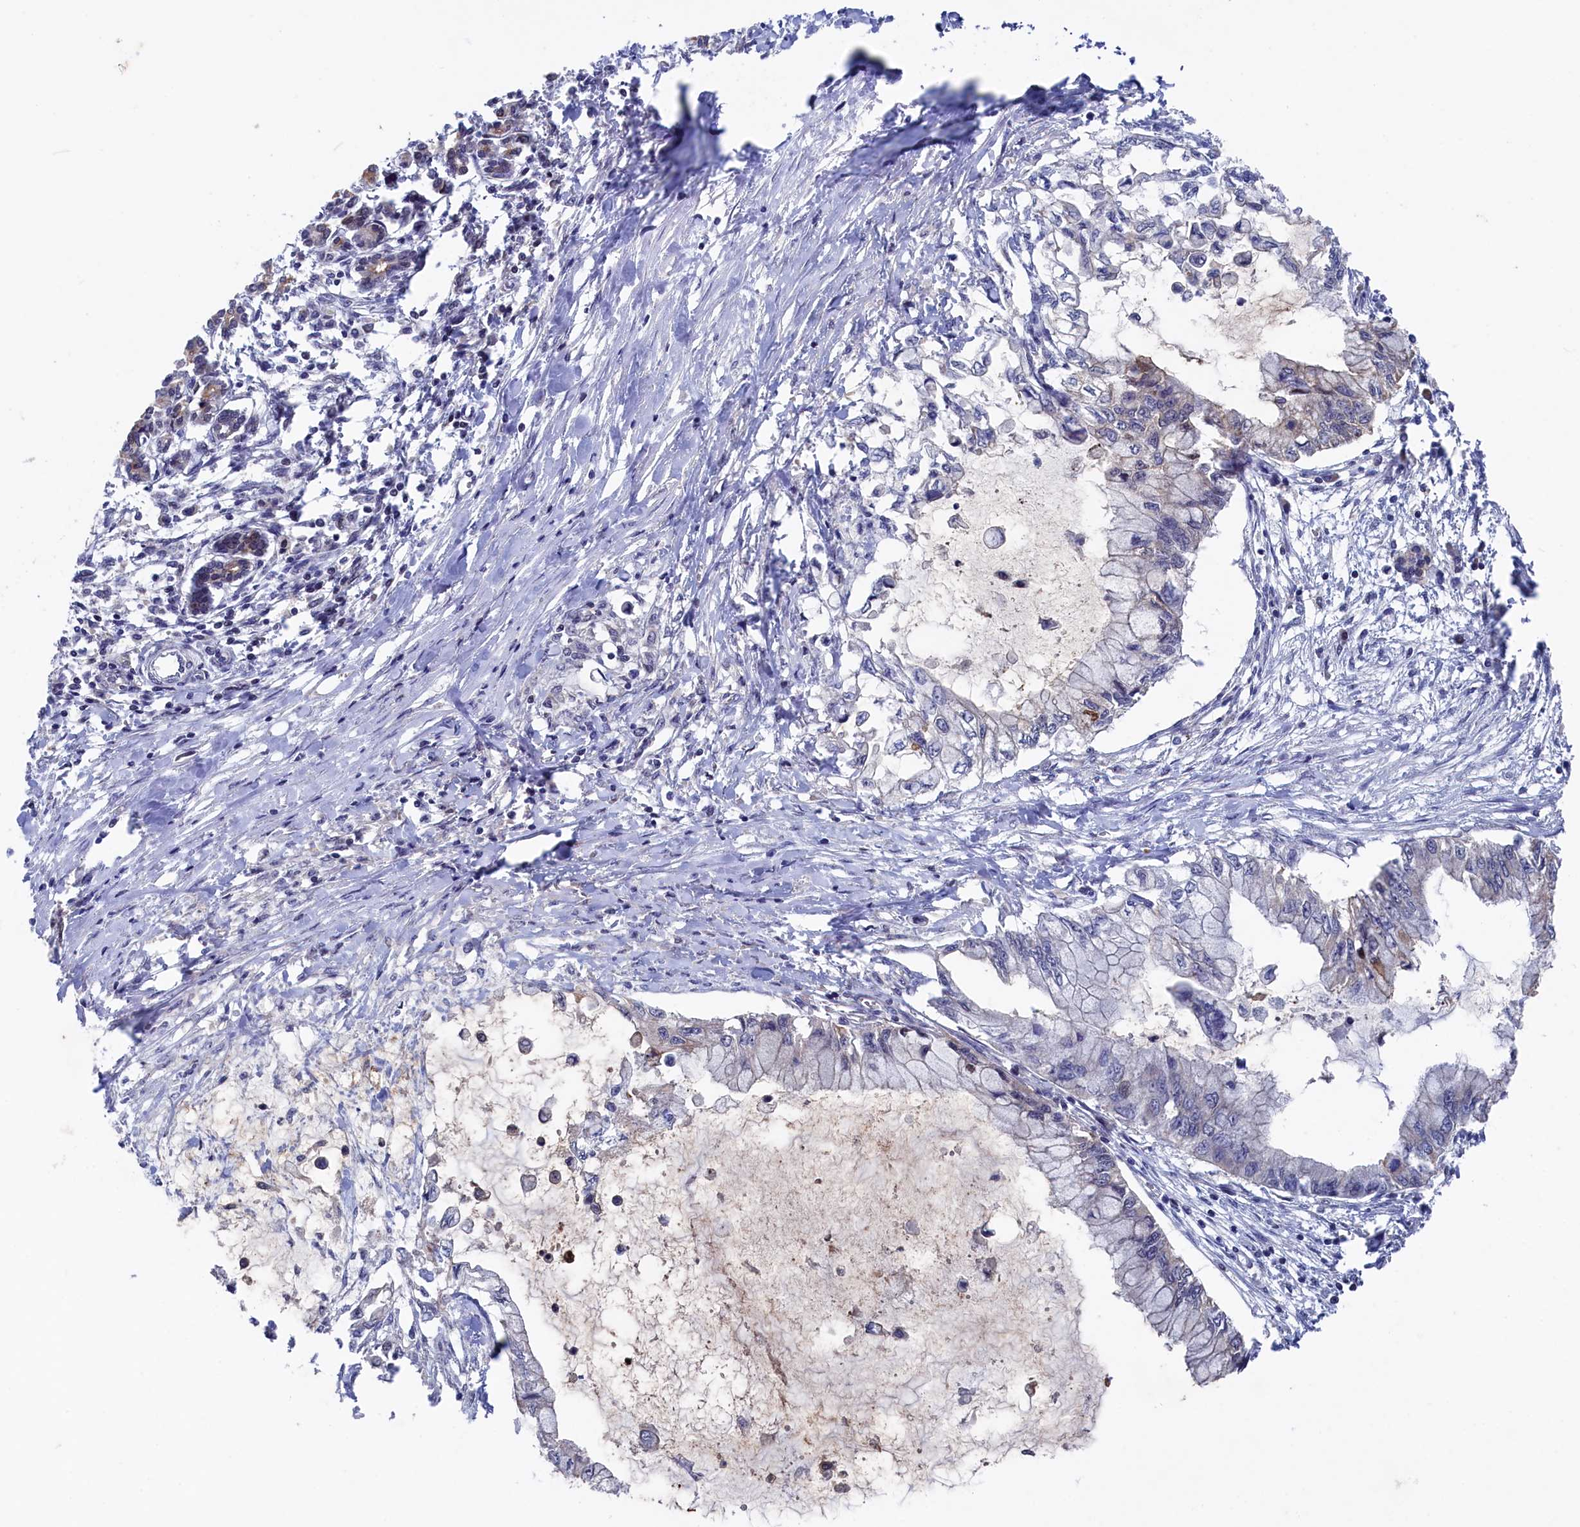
{"staining": {"intensity": "negative", "quantity": "none", "location": "none"}, "tissue": "pancreatic cancer", "cell_type": "Tumor cells", "image_type": "cancer", "snomed": [{"axis": "morphology", "description": "Adenocarcinoma, NOS"}, {"axis": "topography", "description": "Pancreas"}], "caption": "There is no significant staining in tumor cells of pancreatic cancer.", "gene": "TMC5", "patient": {"sex": "male", "age": 48}}